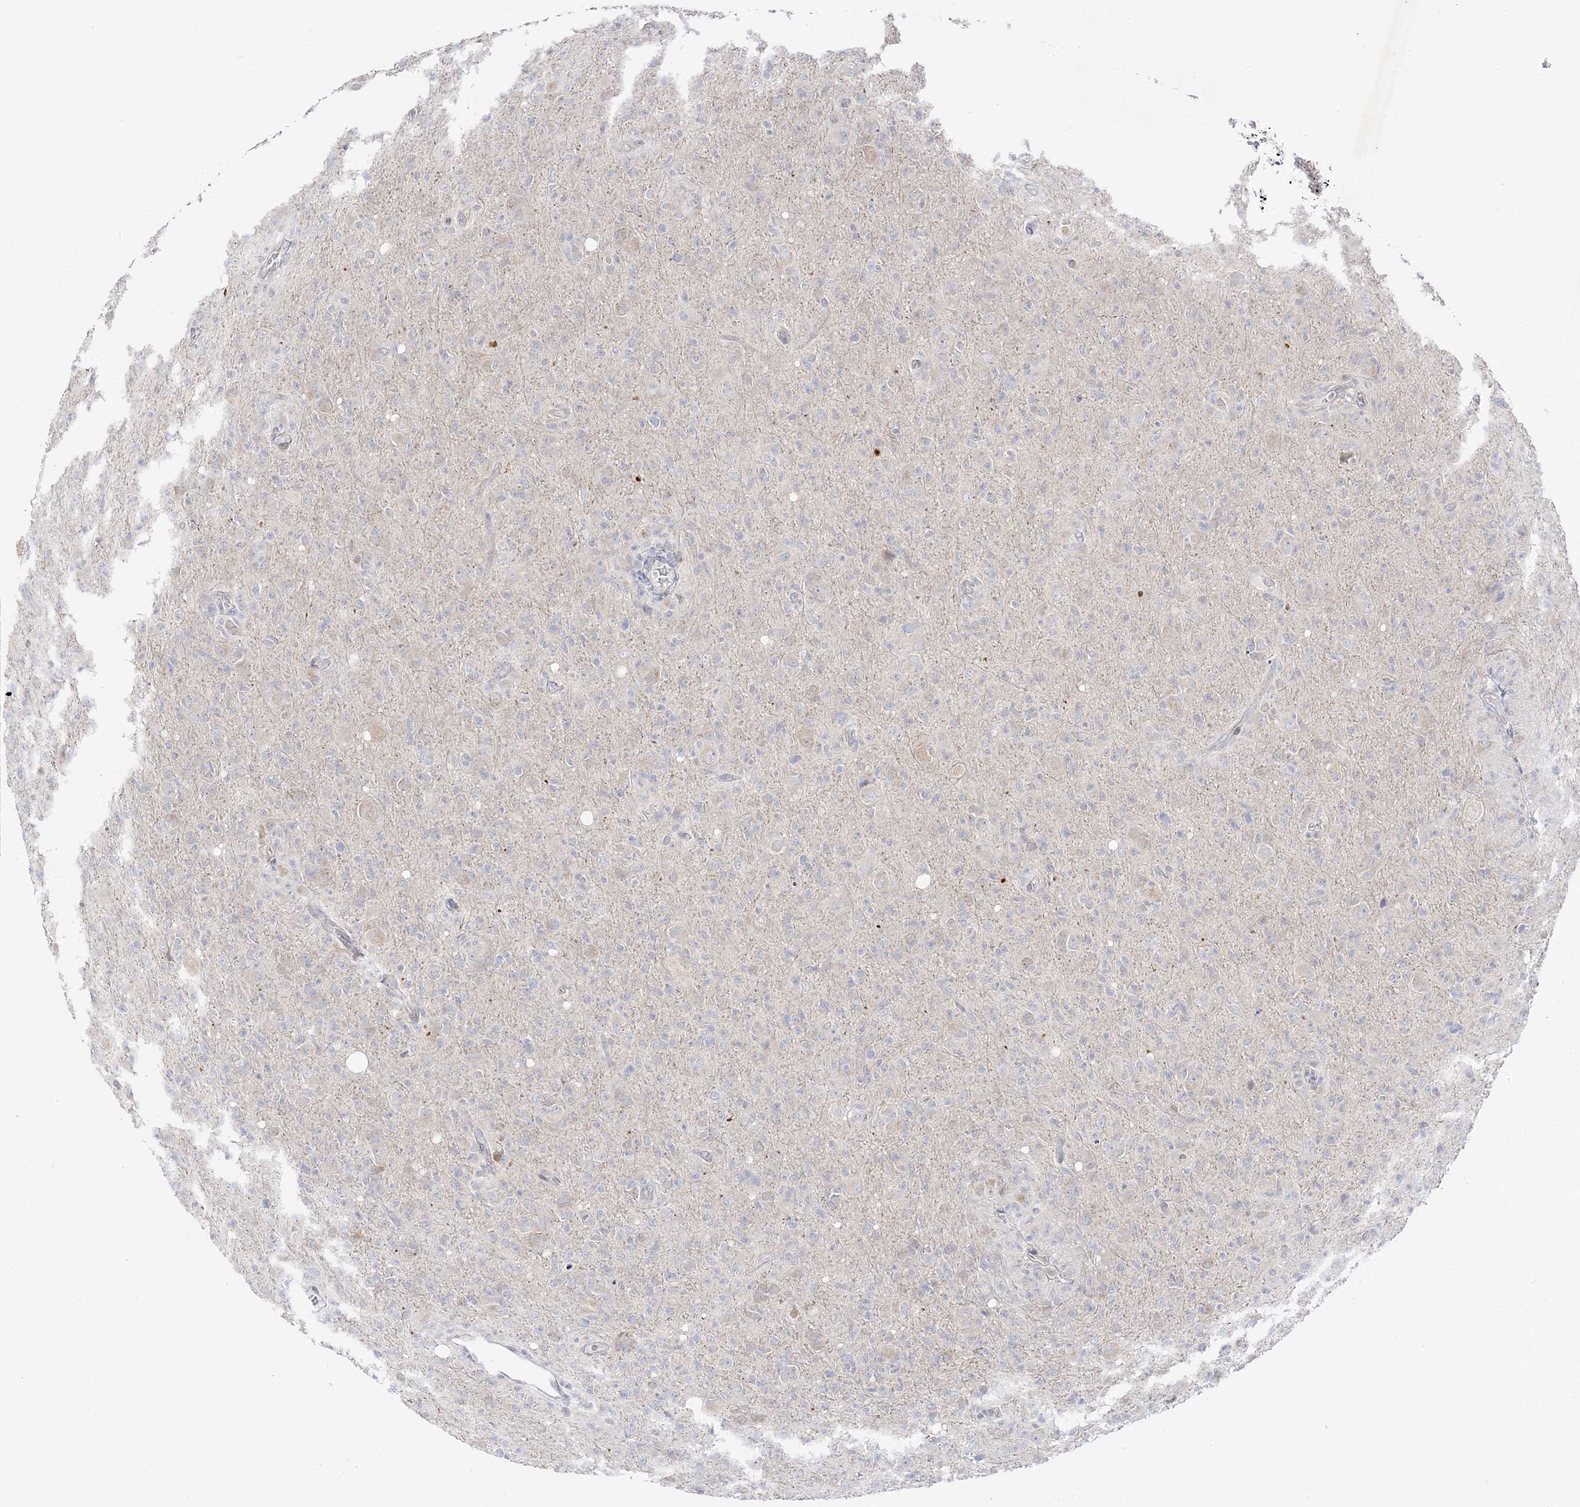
{"staining": {"intensity": "negative", "quantity": "none", "location": "none"}, "tissue": "glioma", "cell_type": "Tumor cells", "image_type": "cancer", "snomed": [{"axis": "morphology", "description": "Glioma, malignant, High grade"}, {"axis": "topography", "description": "Brain"}], "caption": "Tumor cells show no significant protein staining in malignant glioma (high-grade).", "gene": "C2CD2", "patient": {"sex": "female", "age": 57}}